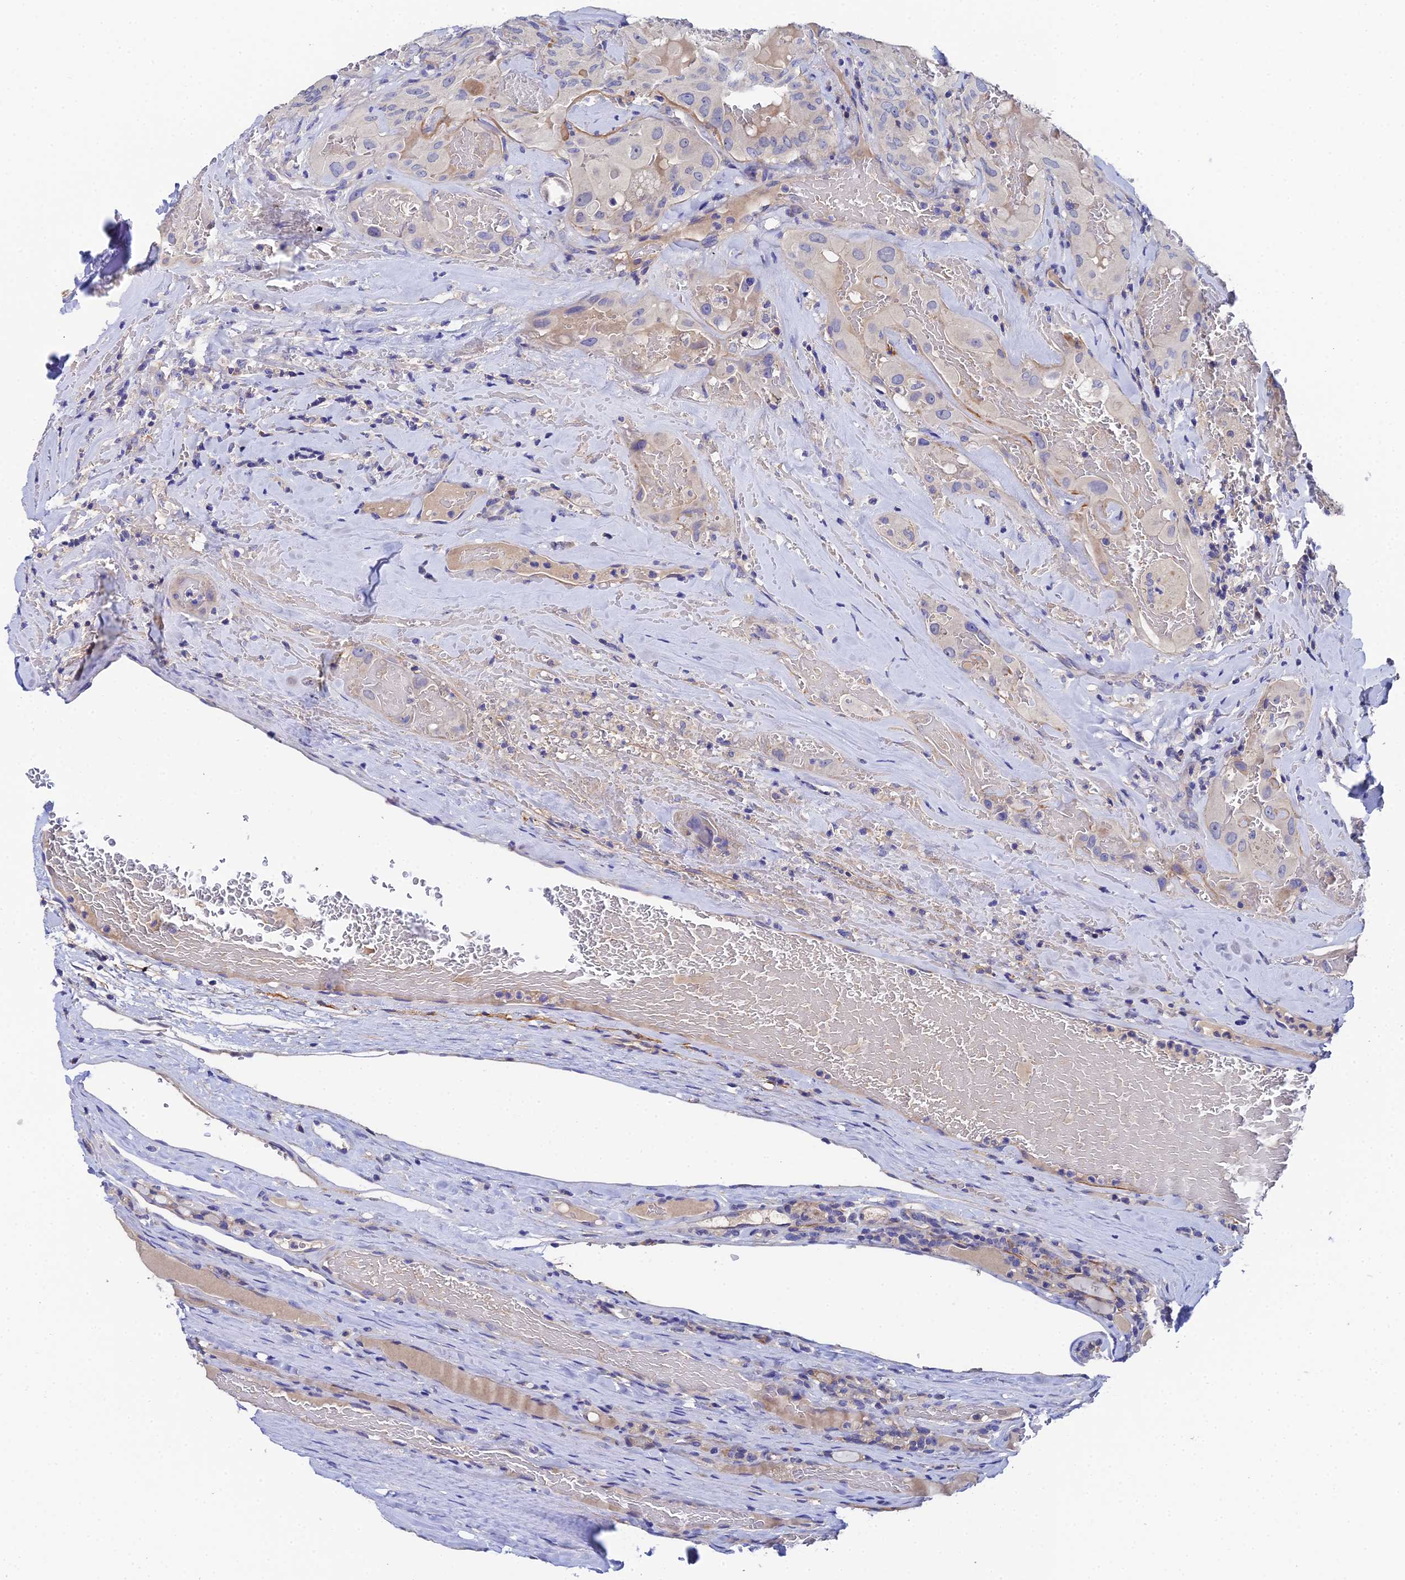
{"staining": {"intensity": "negative", "quantity": "none", "location": "none"}, "tissue": "thyroid cancer", "cell_type": "Tumor cells", "image_type": "cancer", "snomed": [{"axis": "morphology", "description": "Papillary adenocarcinoma, NOS"}, {"axis": "topography", "description": "Thyroid gland"}], "caption": "High magnification brightfield microscopy of thyroid papillary adenocarcinoma stained with DAB (brown) and counterstained with hematoxylin (blue): tumor cells show no significant staining.", "gene": "UBE2L3", "patient": {"sex": "female", "age": 72}}